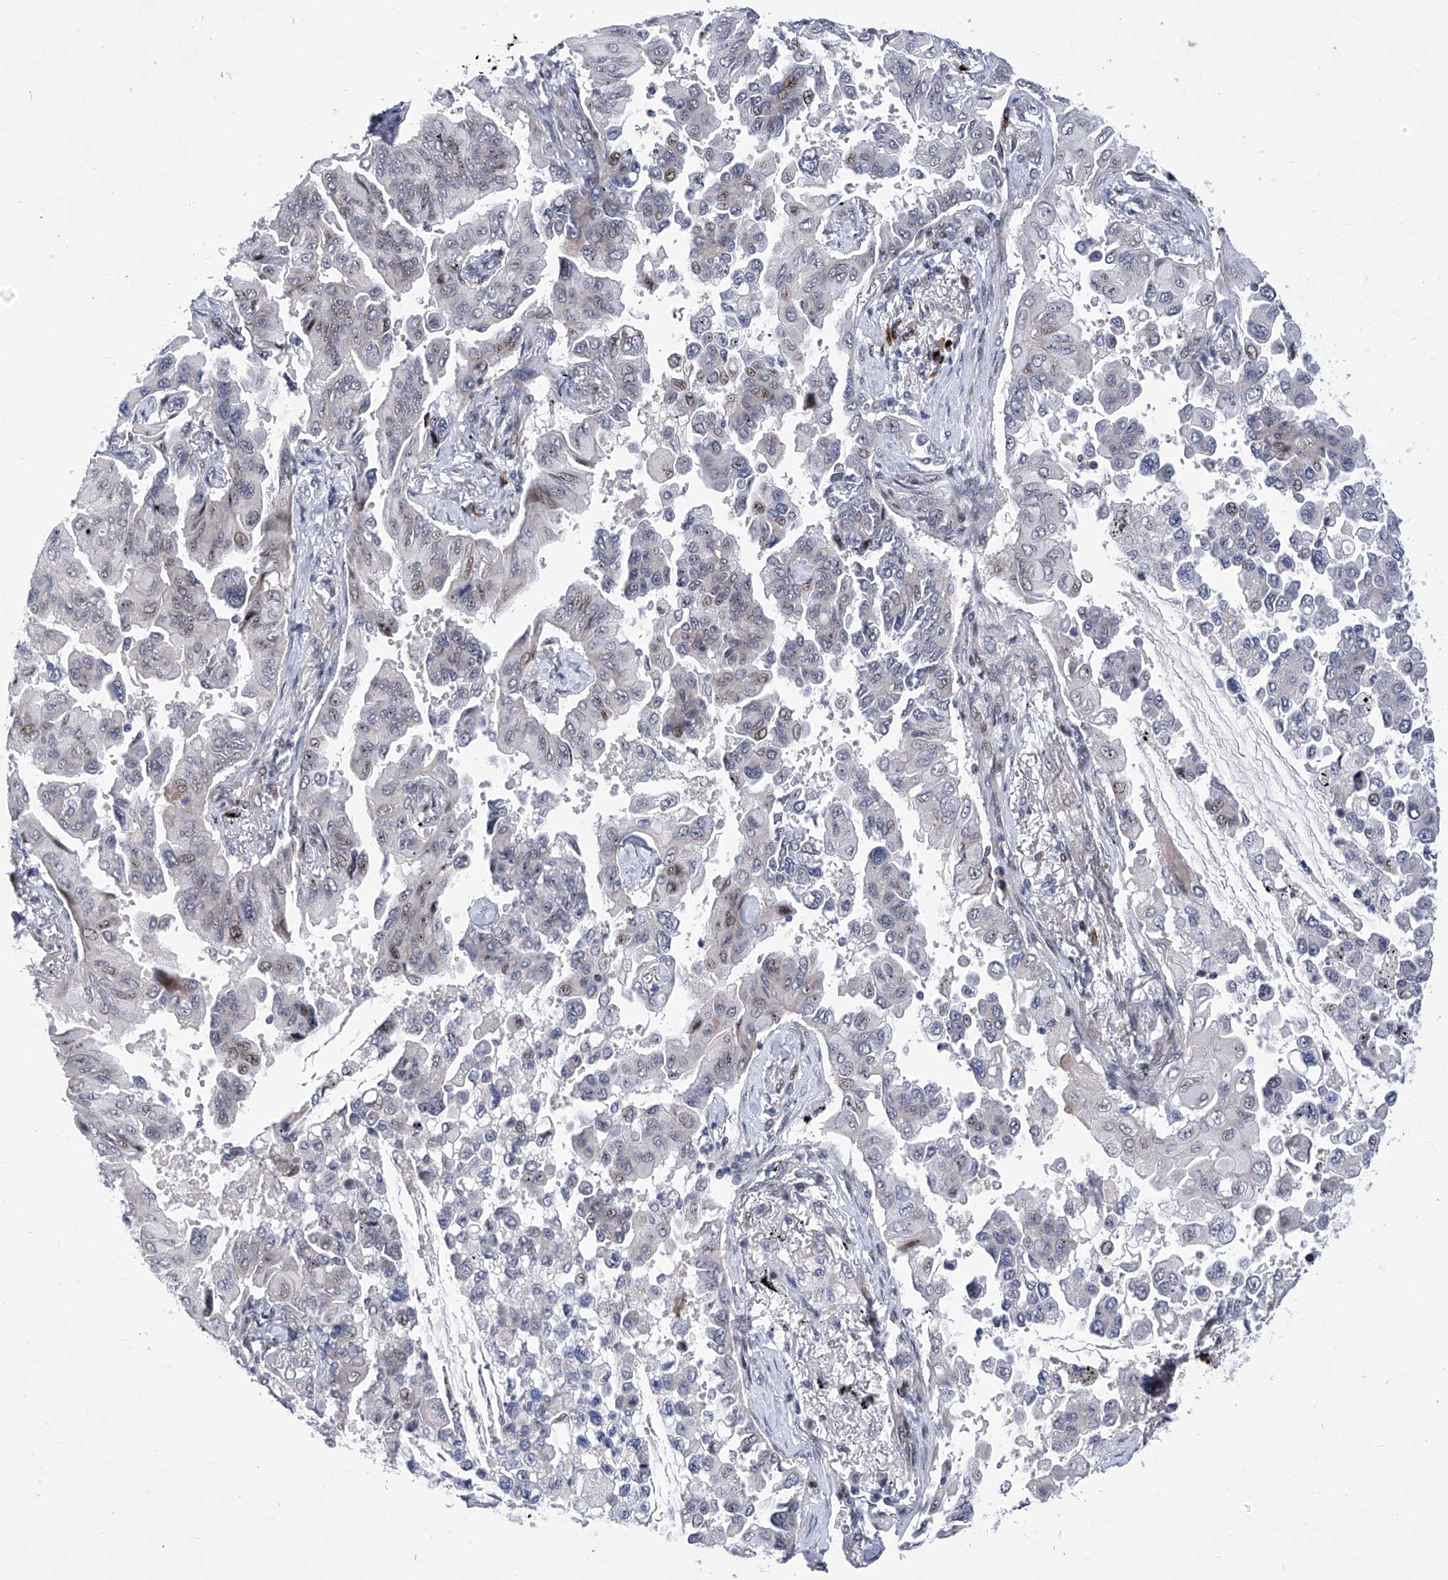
{"staining": {"intensity": "weak", "quantity": "<25%", "location": "nuclear"}, "tissue": "lung cancer", "cell_type": "Tumor cells", "image_type": "cancer", "snomed": [{"axis": "morphology", "description": "Adenocarcinoma, NOS"}, {"axis": "topography", "description": "Lung"}], "caption": "Immunohistochemical staining of human lung cancer (adenocarcinoma) reveals no significant expression in tumor cells.", "gene": "NUFIP1", "patient": {"sex": "female", "age": 67}}